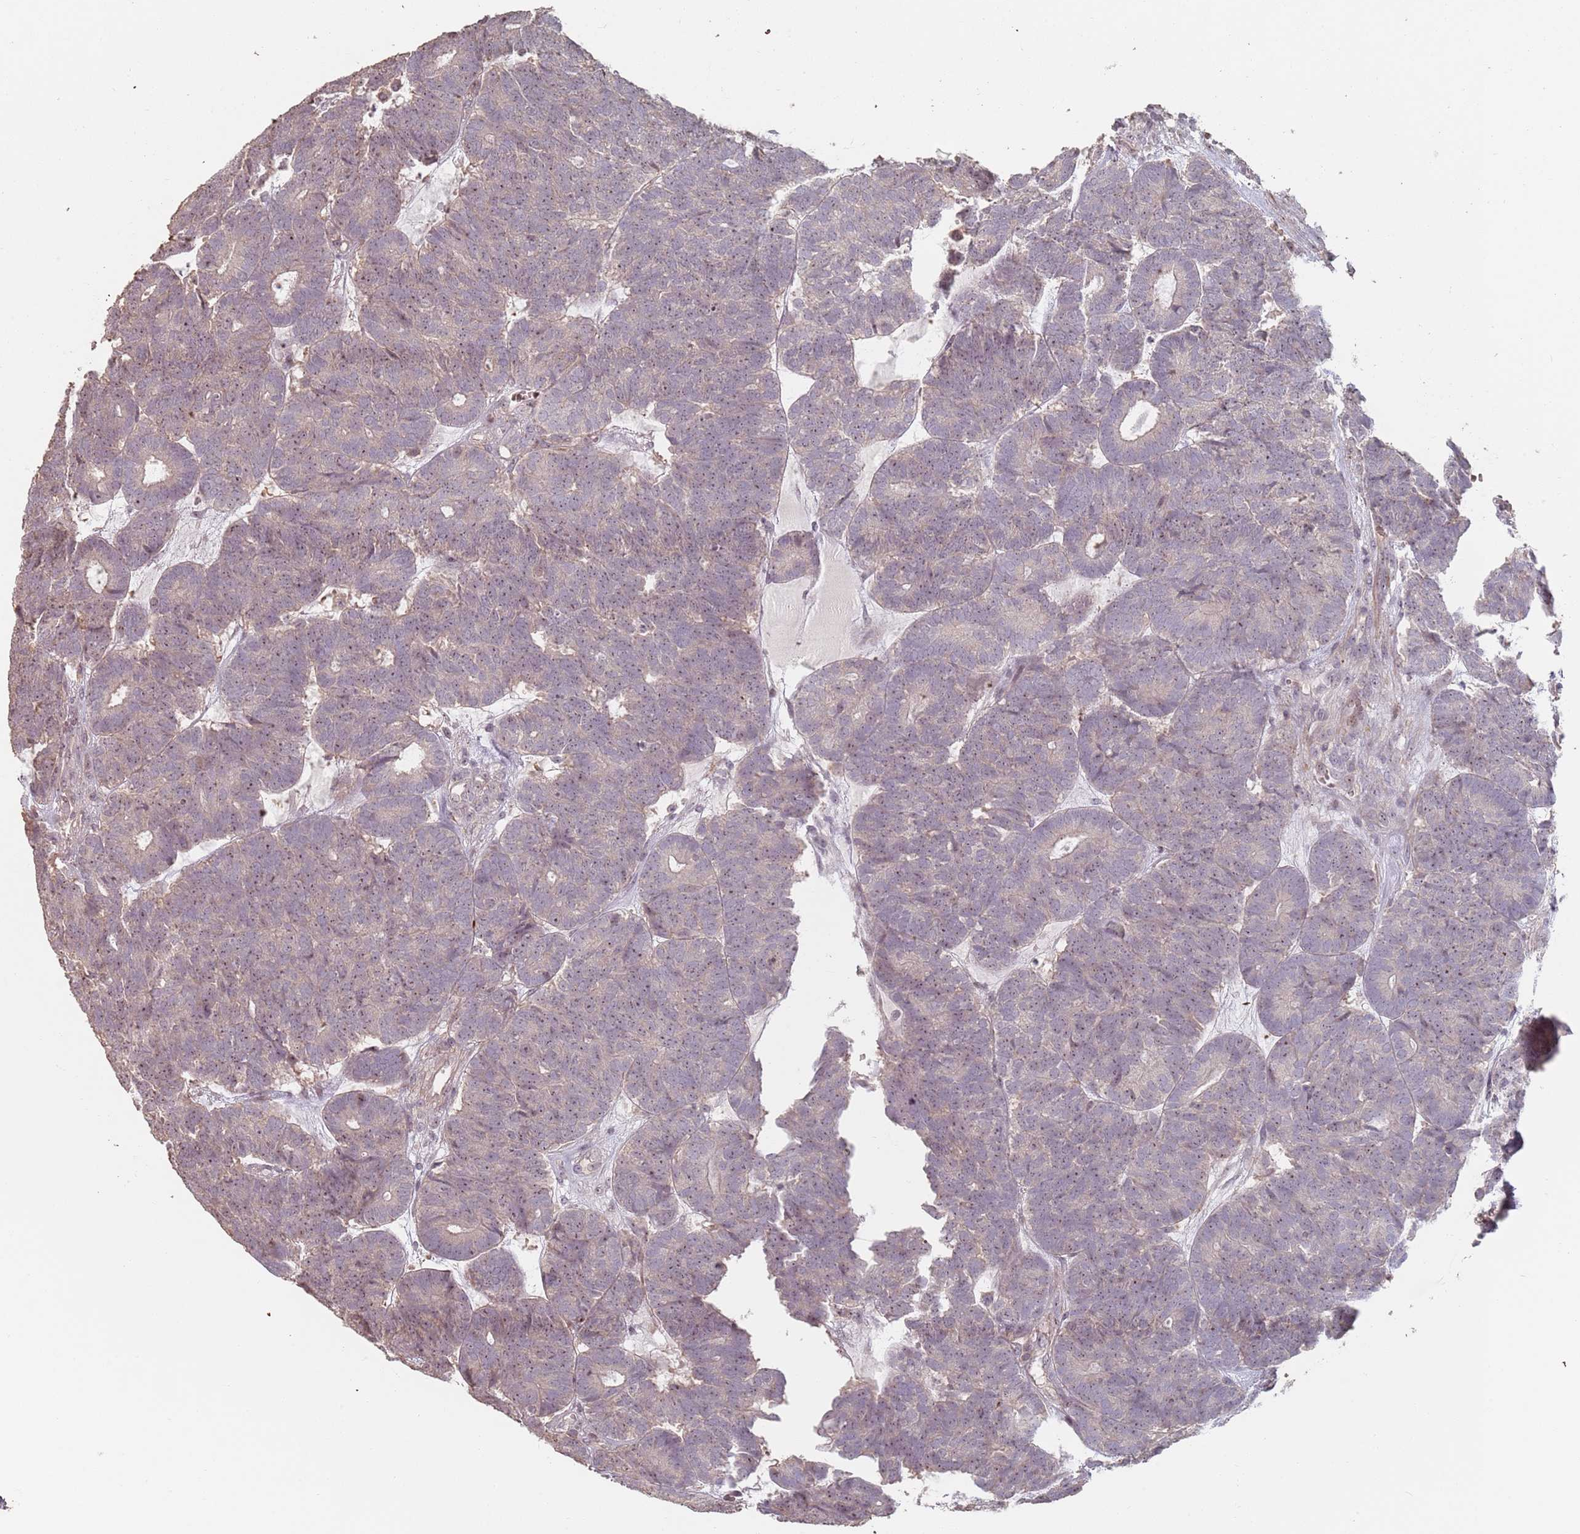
{"staining": {"intensity": "moderate", "quantity": ">75%", "location": "nuclear"}, "tissue": "head and neck cancer", "cell_type": "Tumor cells", "image_type": "cancer", "snomed": [{"axis": "morphology", "description": "Adenocarcinoma, NOS"}, {"axis": "topography", "description": "Head-Neck"}], "caption": "DAB (3,3'-diaminobenzidine) immunohistochemical staining of human head and neck cancer shows moderate nuclear protein expression in approximately >75% of tumor cells.", "gene": "ADTRP", "patient": {"sex": "female", "age": 81}}